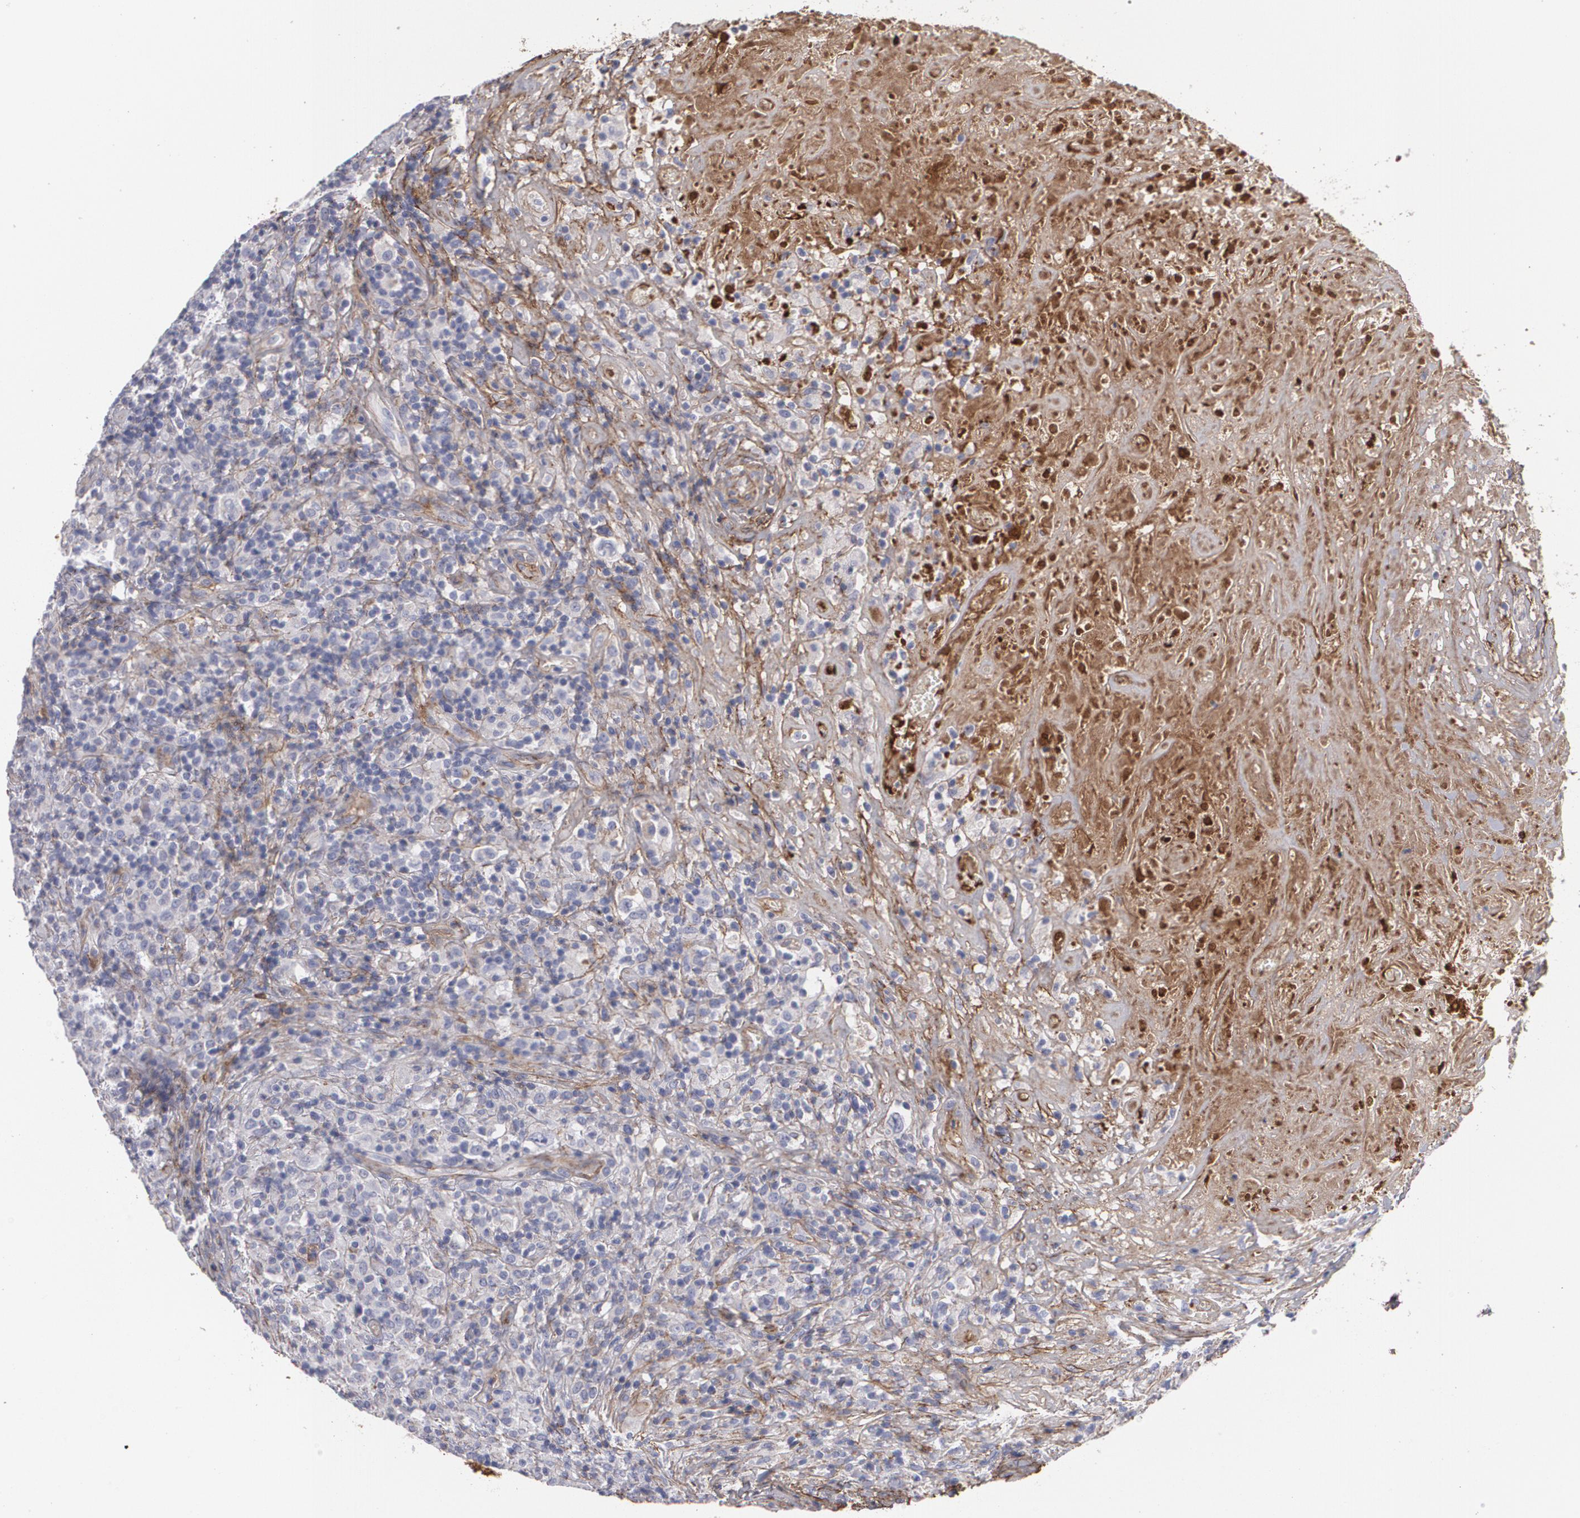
{"staining": {"intensity": "weak", "quantity": "<25%", "location": "cytoplasmic/membranous"}, "tissue": "lymphoma", "cell_type": "Tumor cells", "image_type": "cancer", "snomed": [{"axis": "morphology", "description": "Hodgkin's disease, NOS"}, {"axis": "topography", "description": "Lymph node"}], "caption": "DAB immunohistochemical staining of human Hodgkin's disease exhibits no significant positivity in tumor cells.", "gene": "FBLN1", "patient": {"sex": "male", "age": 46}}